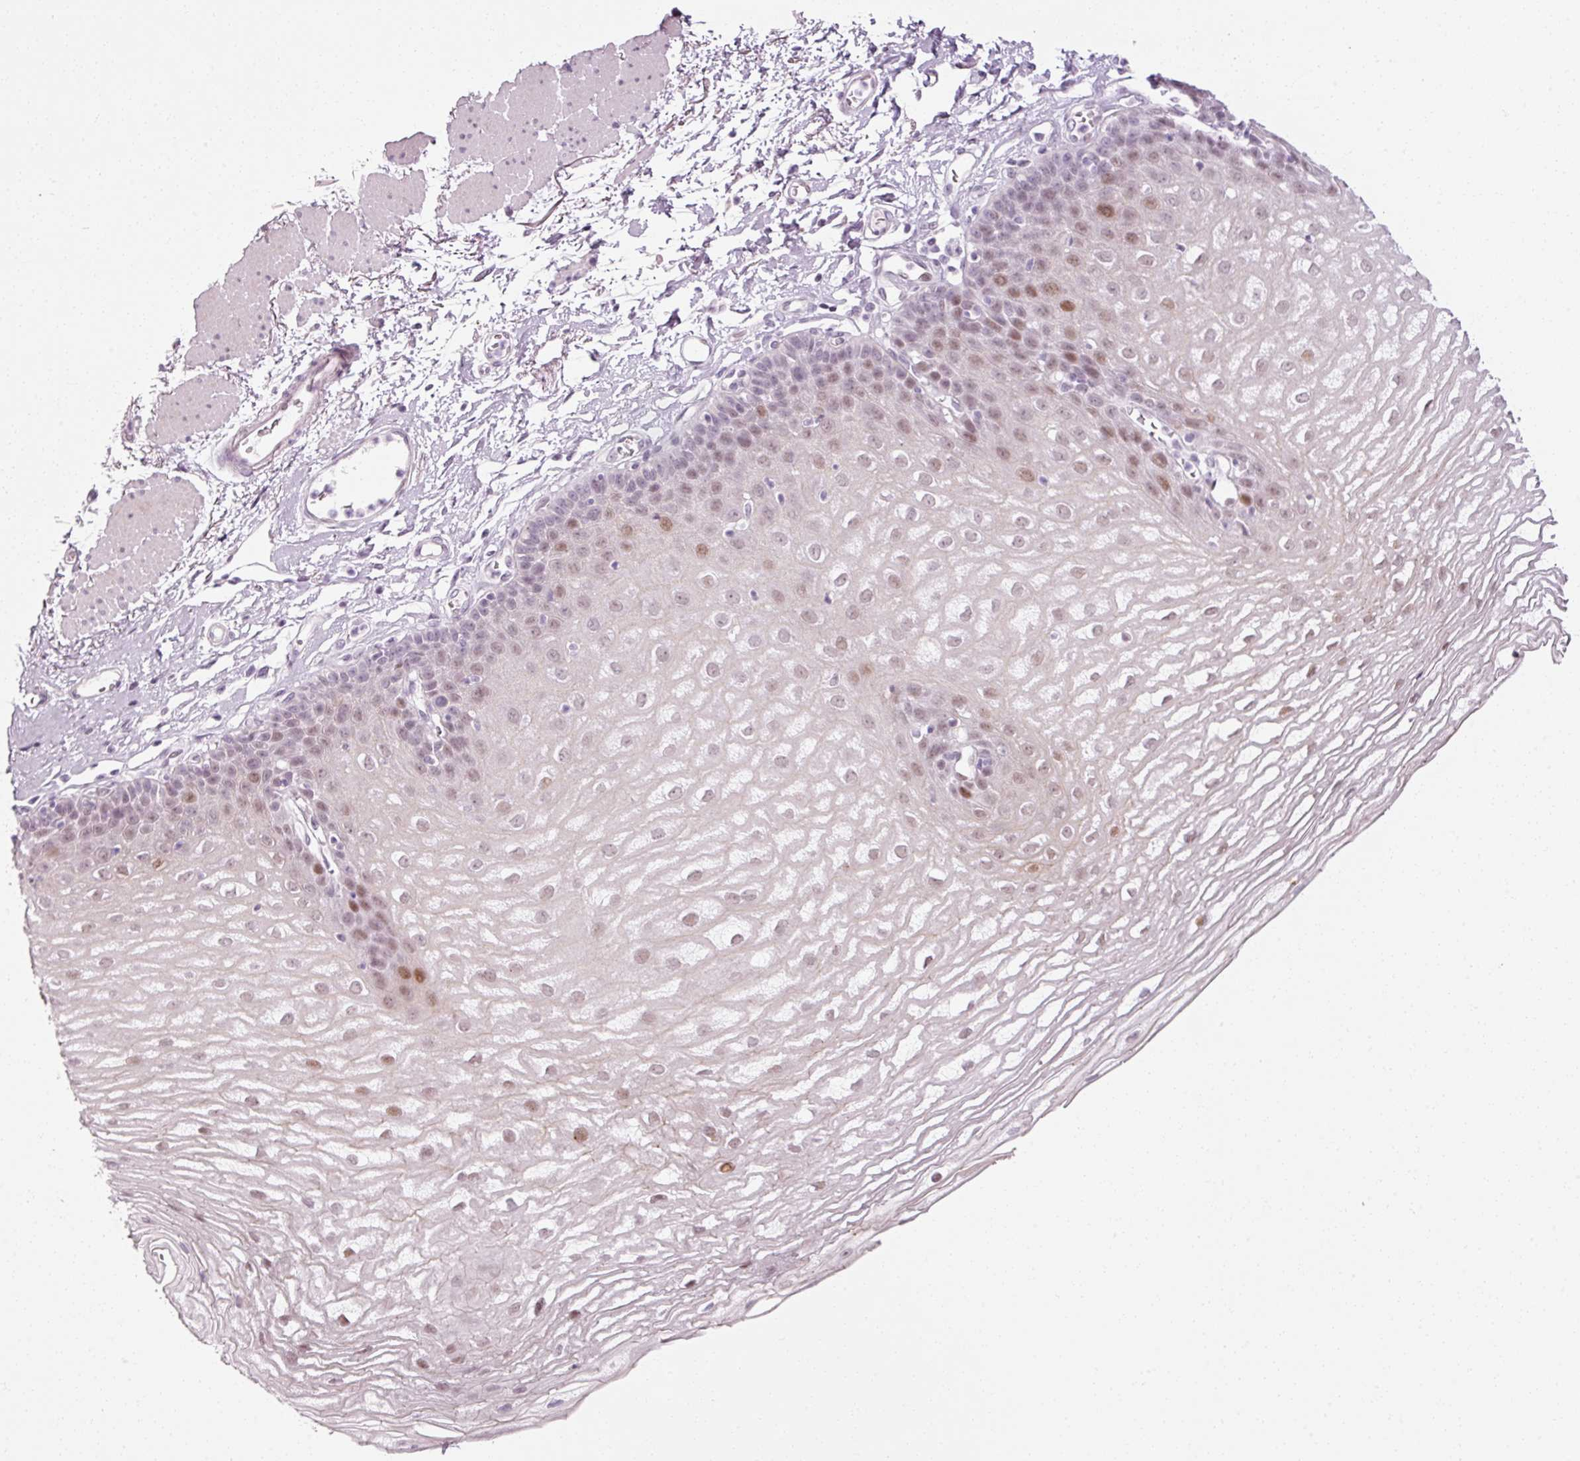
{"staining": {"intensity": "moderate", "quantity": "25%-75%", "location": "nuclear"}, "tissue": "esophagus", "cell_type": "Squamous epithelial cells", "image_type": "normal", "snomed": [{"axis": "morphology", "description": "Normal tissue, NOS"}, {"axis": "topography", "description": "Esophagus"}], "caption": "This micrograph shows IHC staining of unremarkable human esophagus, with medium moderate nuclear expression in about 25%-75% of squamous epithelial cells.", "gene": "ANKRD20A1", "patient": {"sex": "female", "age": 81}}